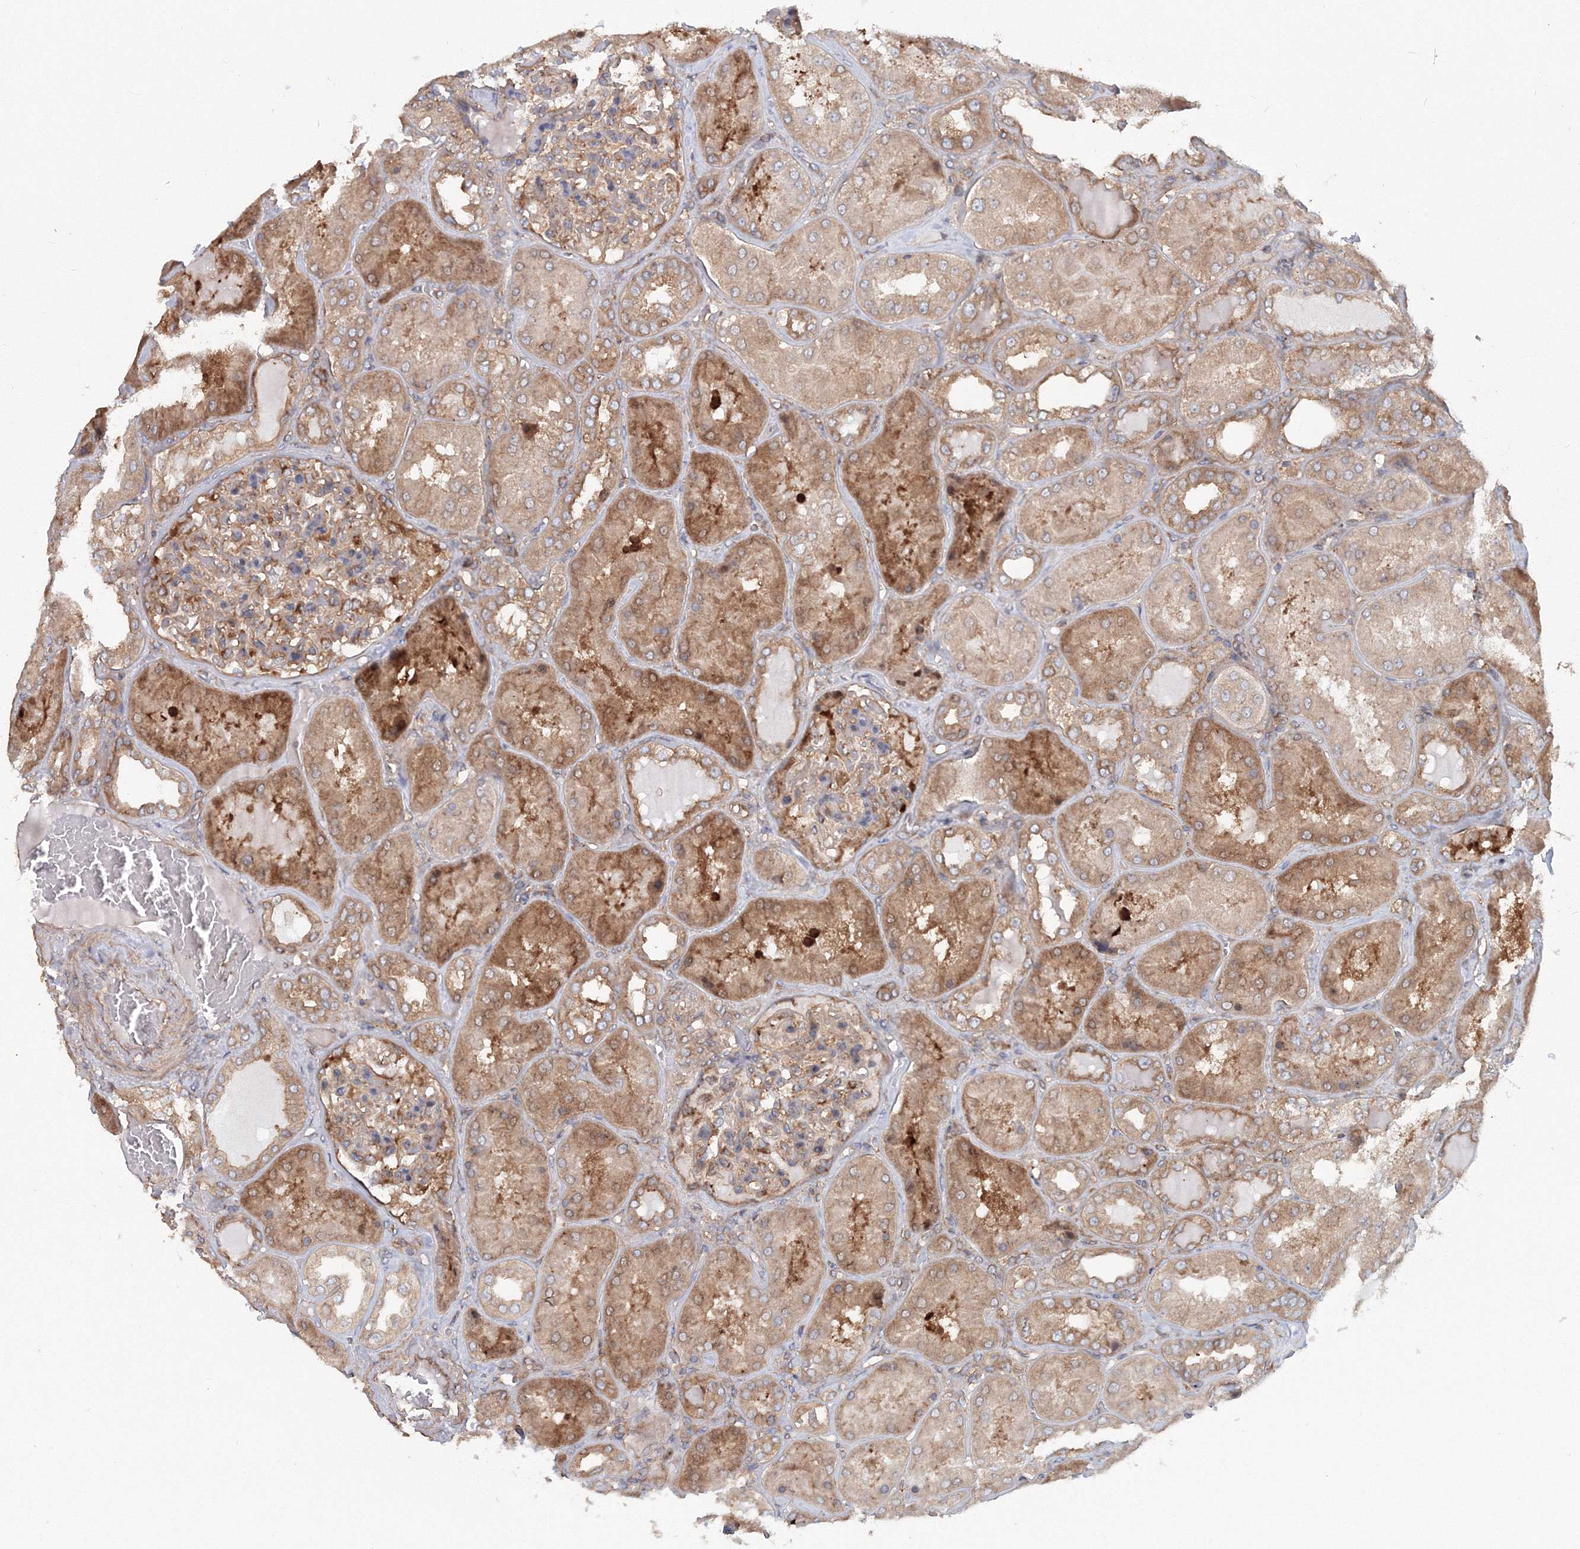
{"staining": {"intensity": "weak", "quantity": "25%-75%", "location": "cytoplasmic/membranous"}, "tissue": "kidney", "cell_type": "Cells in glomeruli", "image_type": "normal", "snomed": [{"axis": "morphology", "description": "Normal tissue, NOS"}, {"axis": "topography", "description": "Kidney"}], "caption": "A brown stain shows weak cytoplasmic/membranous positivity of a protein in cells in glomeruli of normal human kidney. The staining is performed using DAB (3,3'-diaminobenzidine) brown chromogen to label protein expression. The nuclei are counter-stained blue using hematoxylin.", "gene": "EXOC1", "patient": {"sex": "female", "age": 56}}